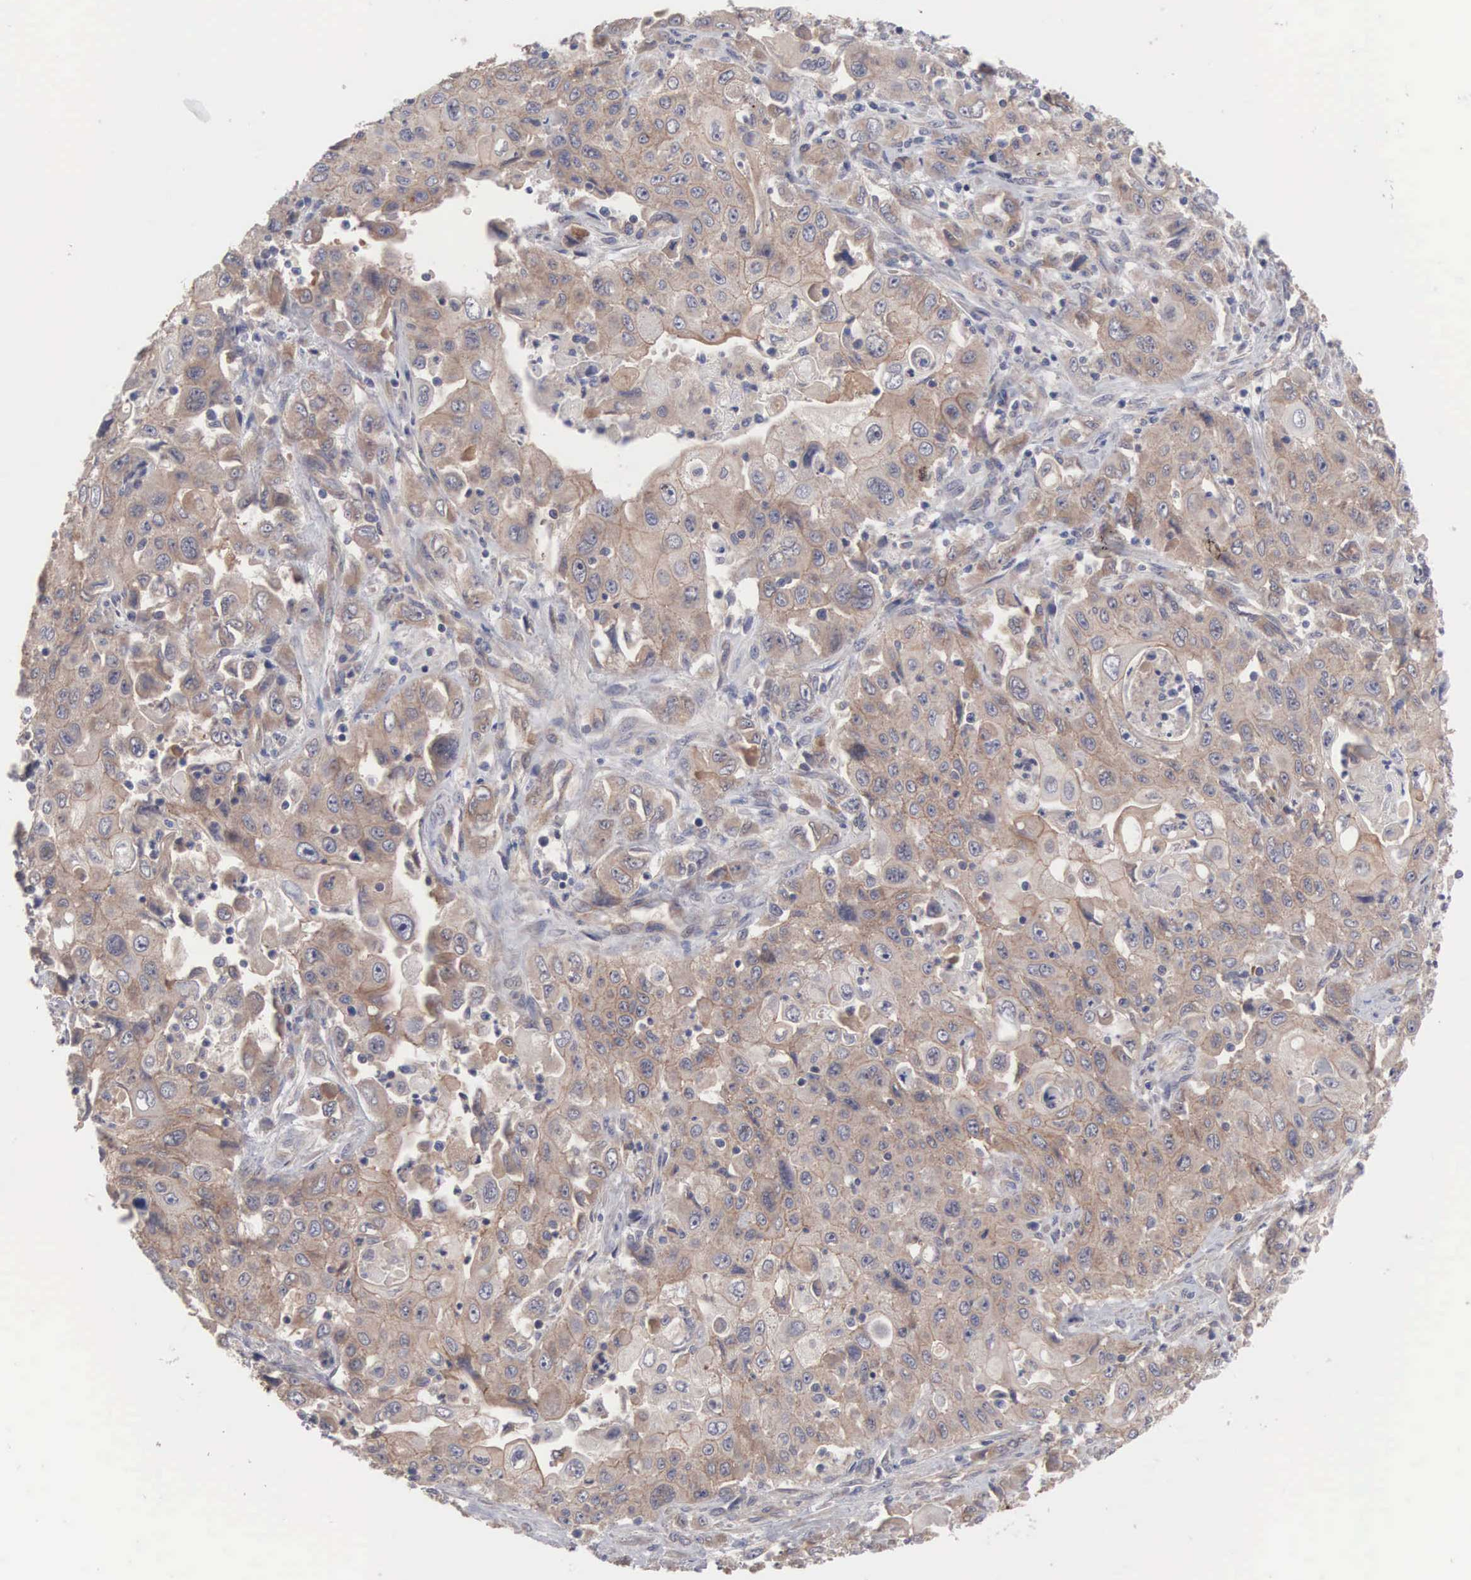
{"staining": {"intensity": "moderate", "quantity": ">75%", "location": "cytoplasmic/membranous"}, "tissue": "pancreatic cancer", "cell_type": "Tumor cells", "image_type": "cancer", "snomed": [{"axis": "morphology", "description": "Adenocarcinoma, NOS"}, {"axis": "topography", "description": "Pancreas"}], "caption": "Protein staining exhibits moderate cytoplasmic/membranous staining in approximately >75% of tumor cells in pancreatic cancer (adenocarcinoma).", "gene": "INF2", "patient": {"sex": "male", "age": 70}}